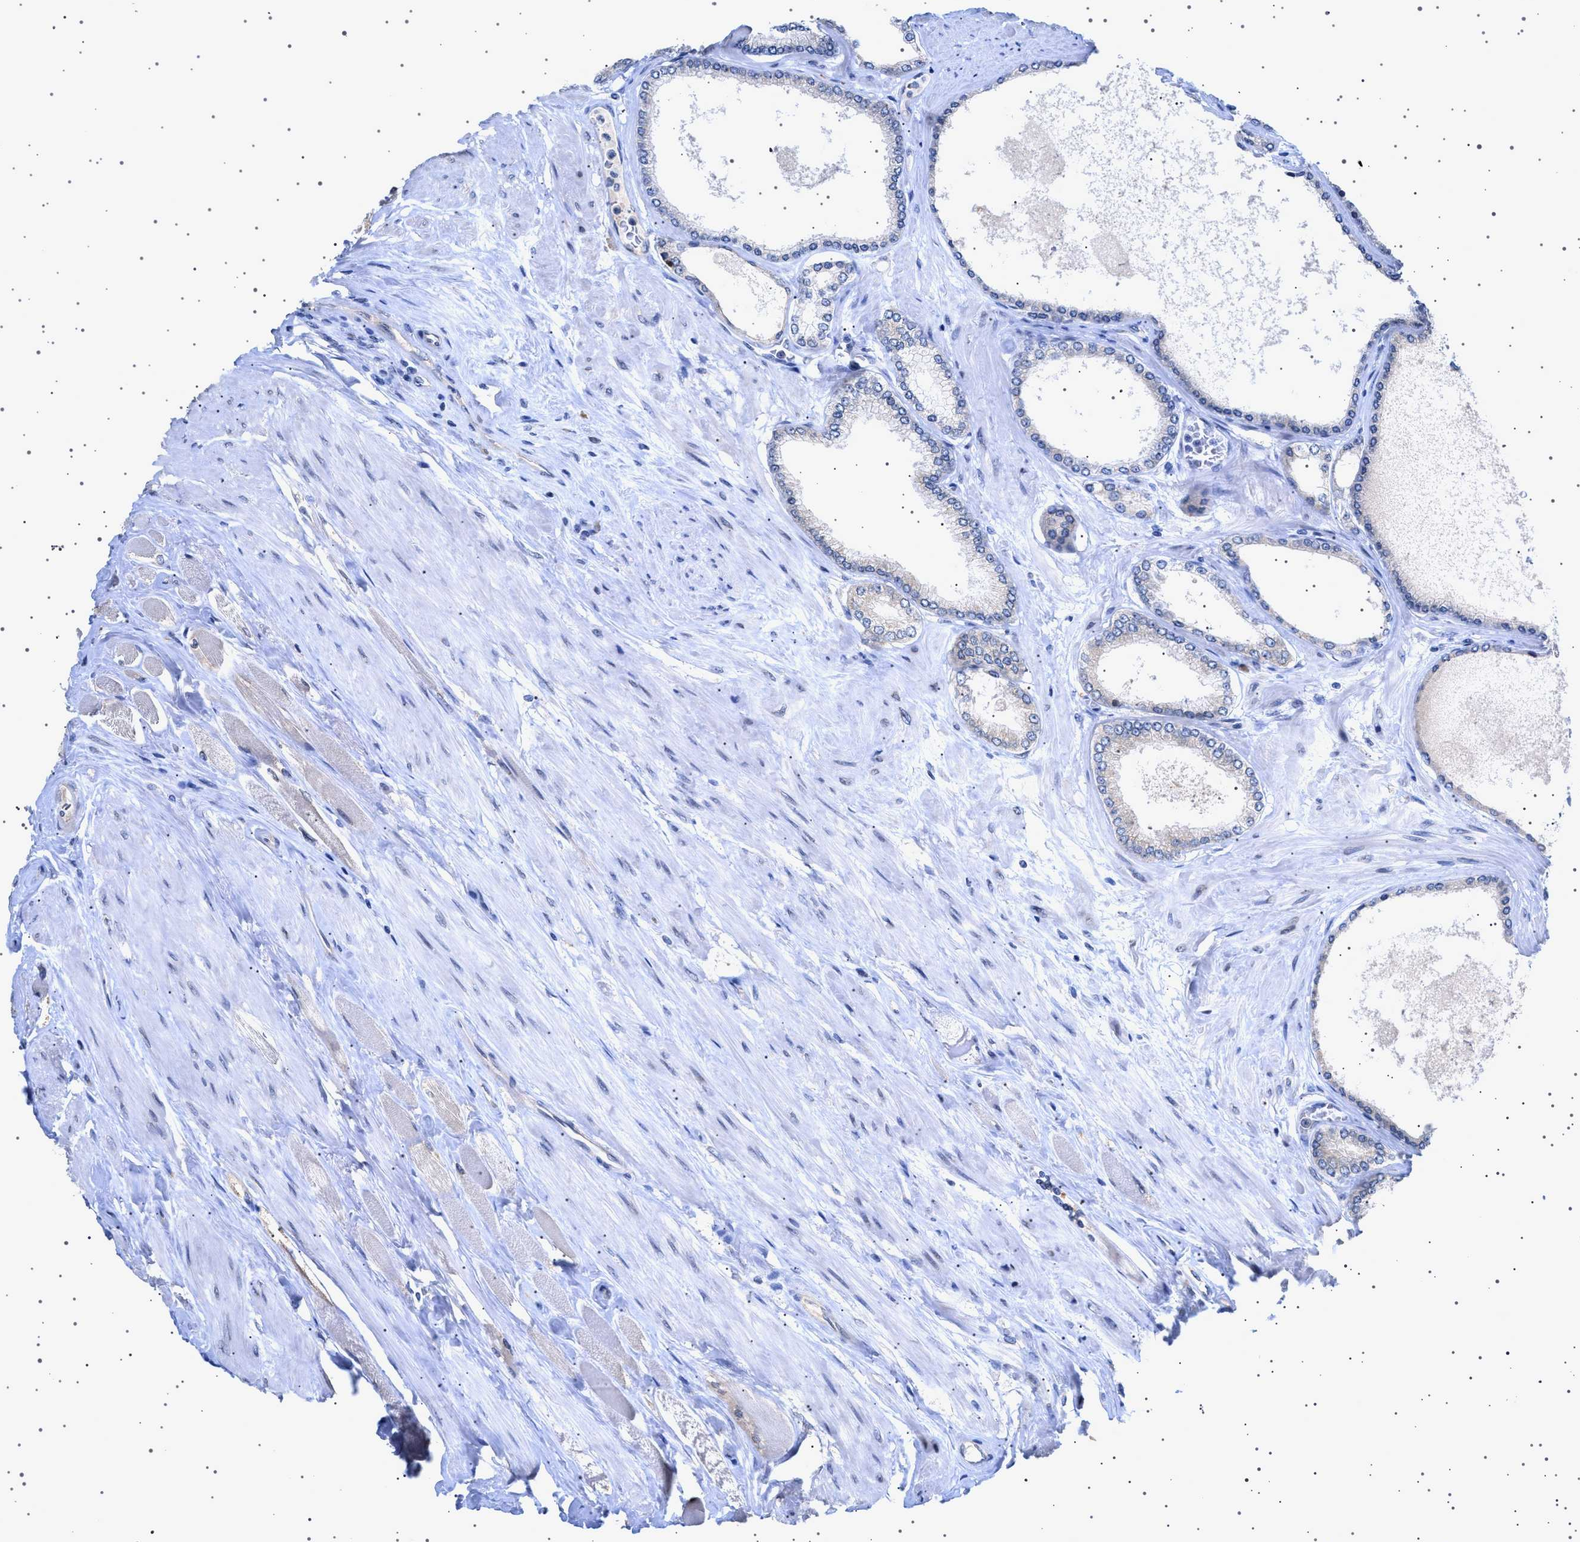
{"staining": {"intensity": "negative", "quantity": "none", "location": "none"}, "tissue": "prostate cancer", "cell_type": "Tumor cells", "image_type": "cancer", "snomed": [{"axis": "morphology", "description": "Adenocarcinoma, High grade"}, {"axis": "topography", "description": "Prostate"}], "caption": "DAB (3,3'-diaminobenzidine) immunohistochemical staining of human prostate cancer (adenocarcinoma (high-grade)) reveals no significant positivity in tumor cells. (Brightfield microscopy of DAB immunohistochemistry at high magnification).", "gene": "NUP93", "patient": {"sex": "male", "age": 61}}